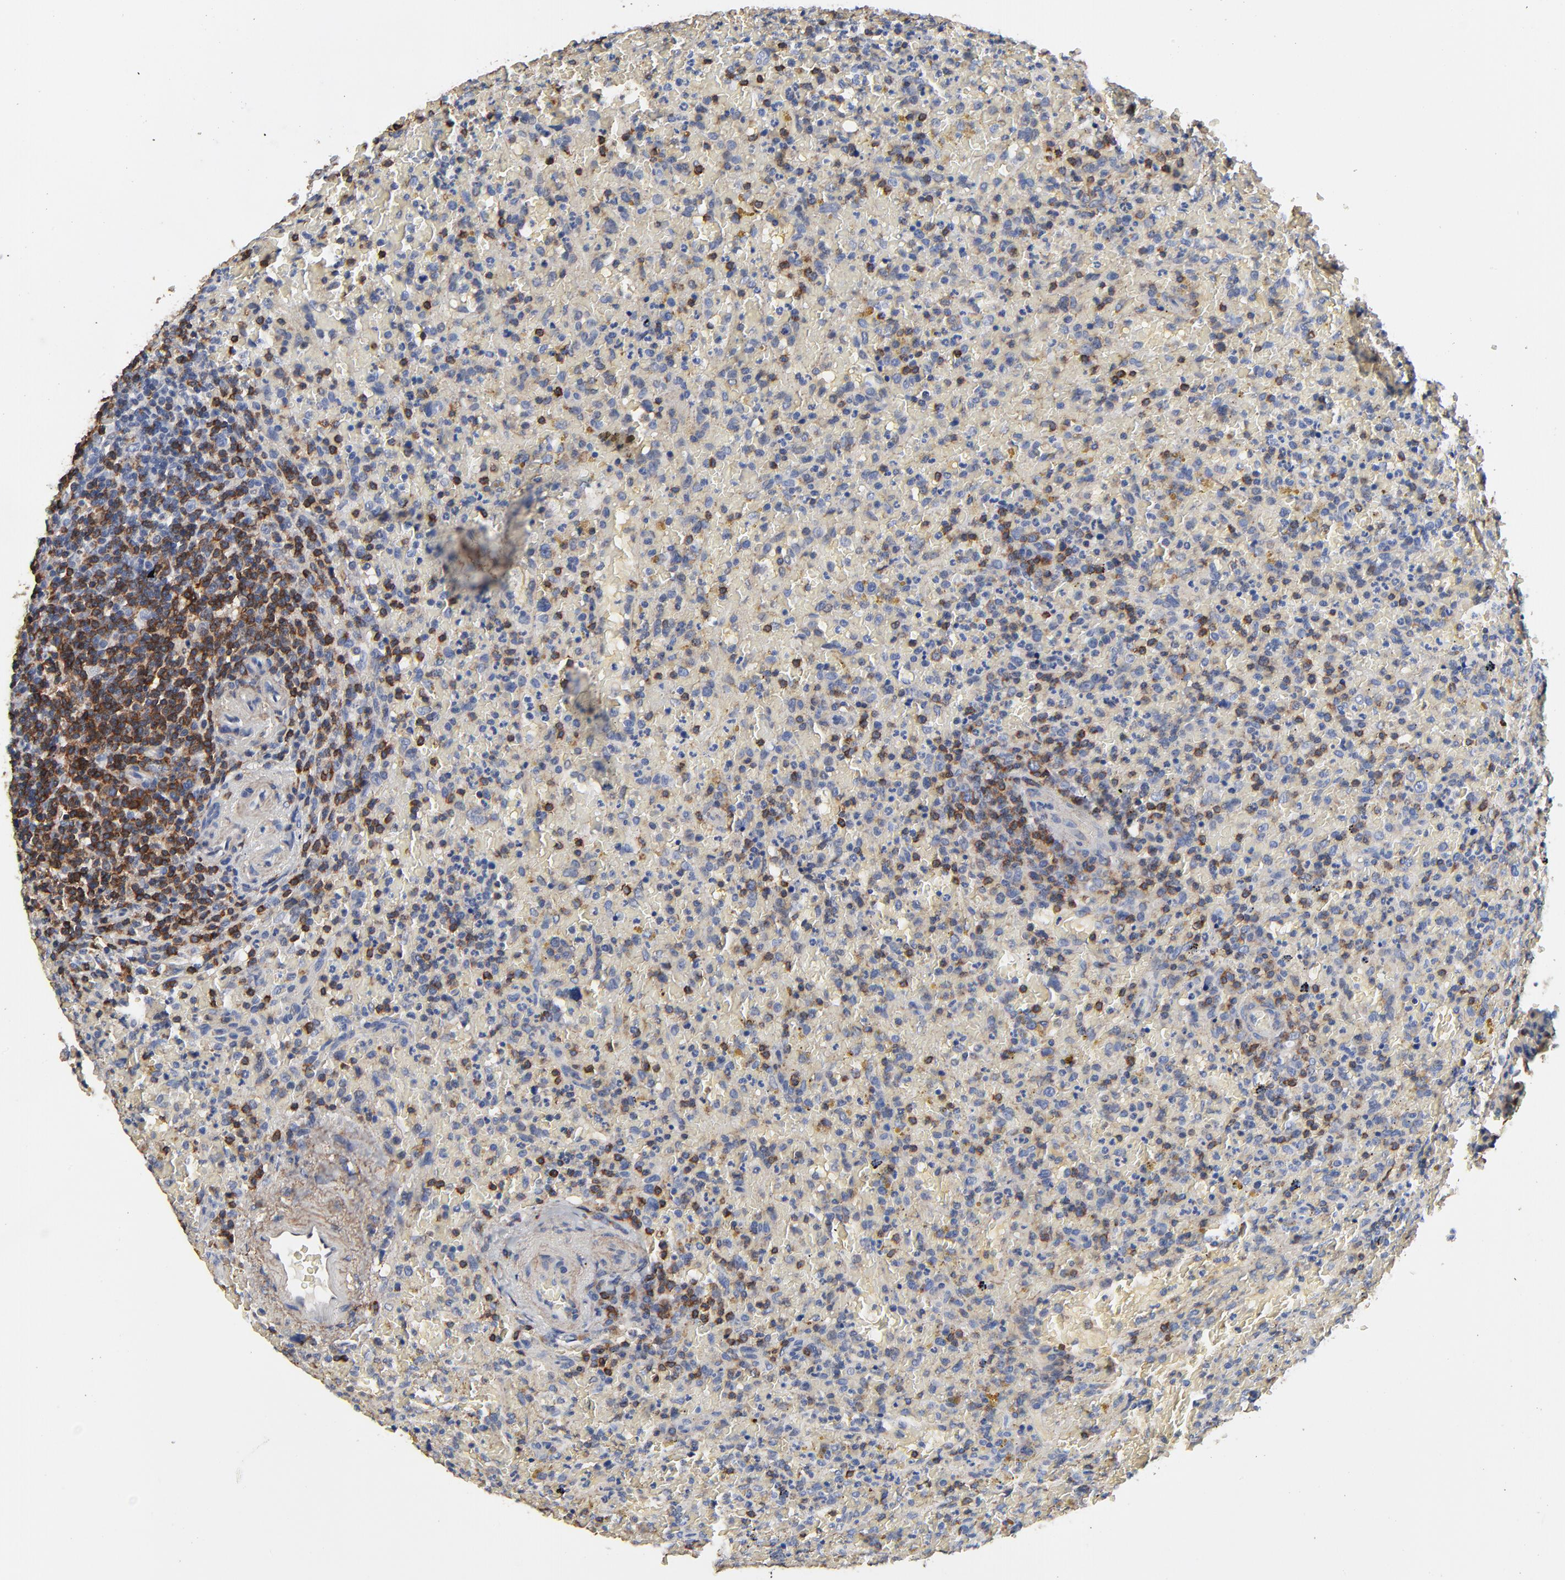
{"staining": {"intensity": "moderate", "quantity": "<25%", "location": "cytoplasmic/membranous"}, "tissue": "lymphoma", "cell_type": "Tumor cells", "image_type": "cancer", "snomed": [{"axis": "morphology", "description": "Malignant lymphoma, non-Hodgkin's type, High grade"}, {"axis": "topography", "description": "Spleen"}, {"axis": "topography", "description": "Lymph node"}], "caption": "There is low levels of moderate cytoplasmic/membranous expression in tumor cells of malignant lymphoma, non-Hodgkin's type (high-grade), as demonstrated by immunohistochemical staining (brown color).", "gene": "SKAP1", "patient": {"sex": "female", "age": 70}}